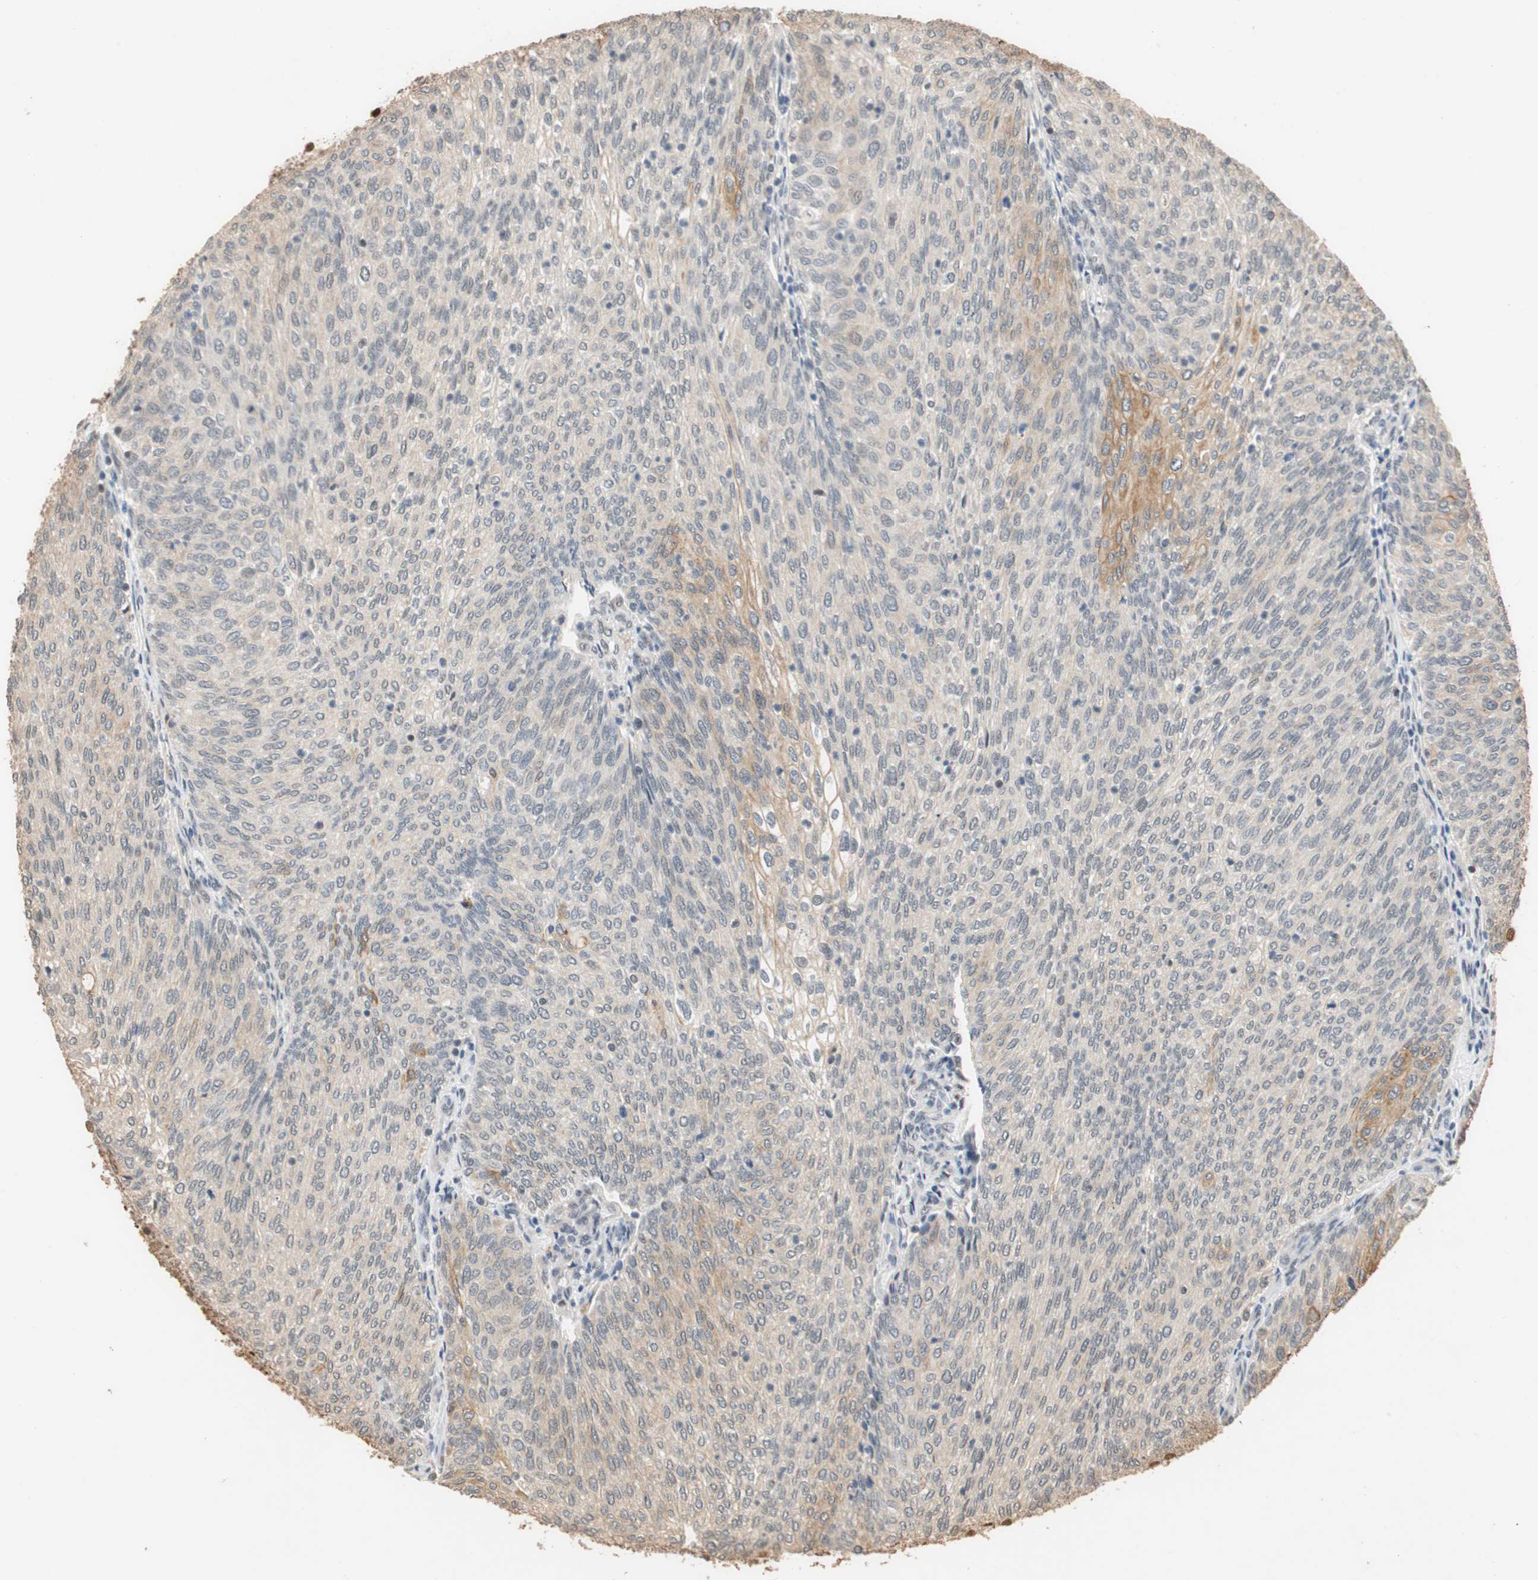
{"staining": {"intensity": "weak", "quantity": ">75%", "location": "cytoplasmic/membranous"}, "tissue": "urothelial cancer", "cell_type": "Tumor cells", "image_type": "cancer", "snomed": [{"axis": "morphology", "description": "Urothelial carcinoma, Low grade"}, {"axis": "topography", "description": "Urinary bladder"}], "caption": "Immunohistochemical staining of human urothelial carcinoma (low-grade) demonstrates low levels of weak cytoplasmic/membranous protein expression in about >75% of tumor cells. (DAB (3,3'-diaminobenzidine) IHC, brown staining for protein, blue staining for nuclei).", "gene": "CDC5L", "patient": {"sex": "female", "age": 79}}